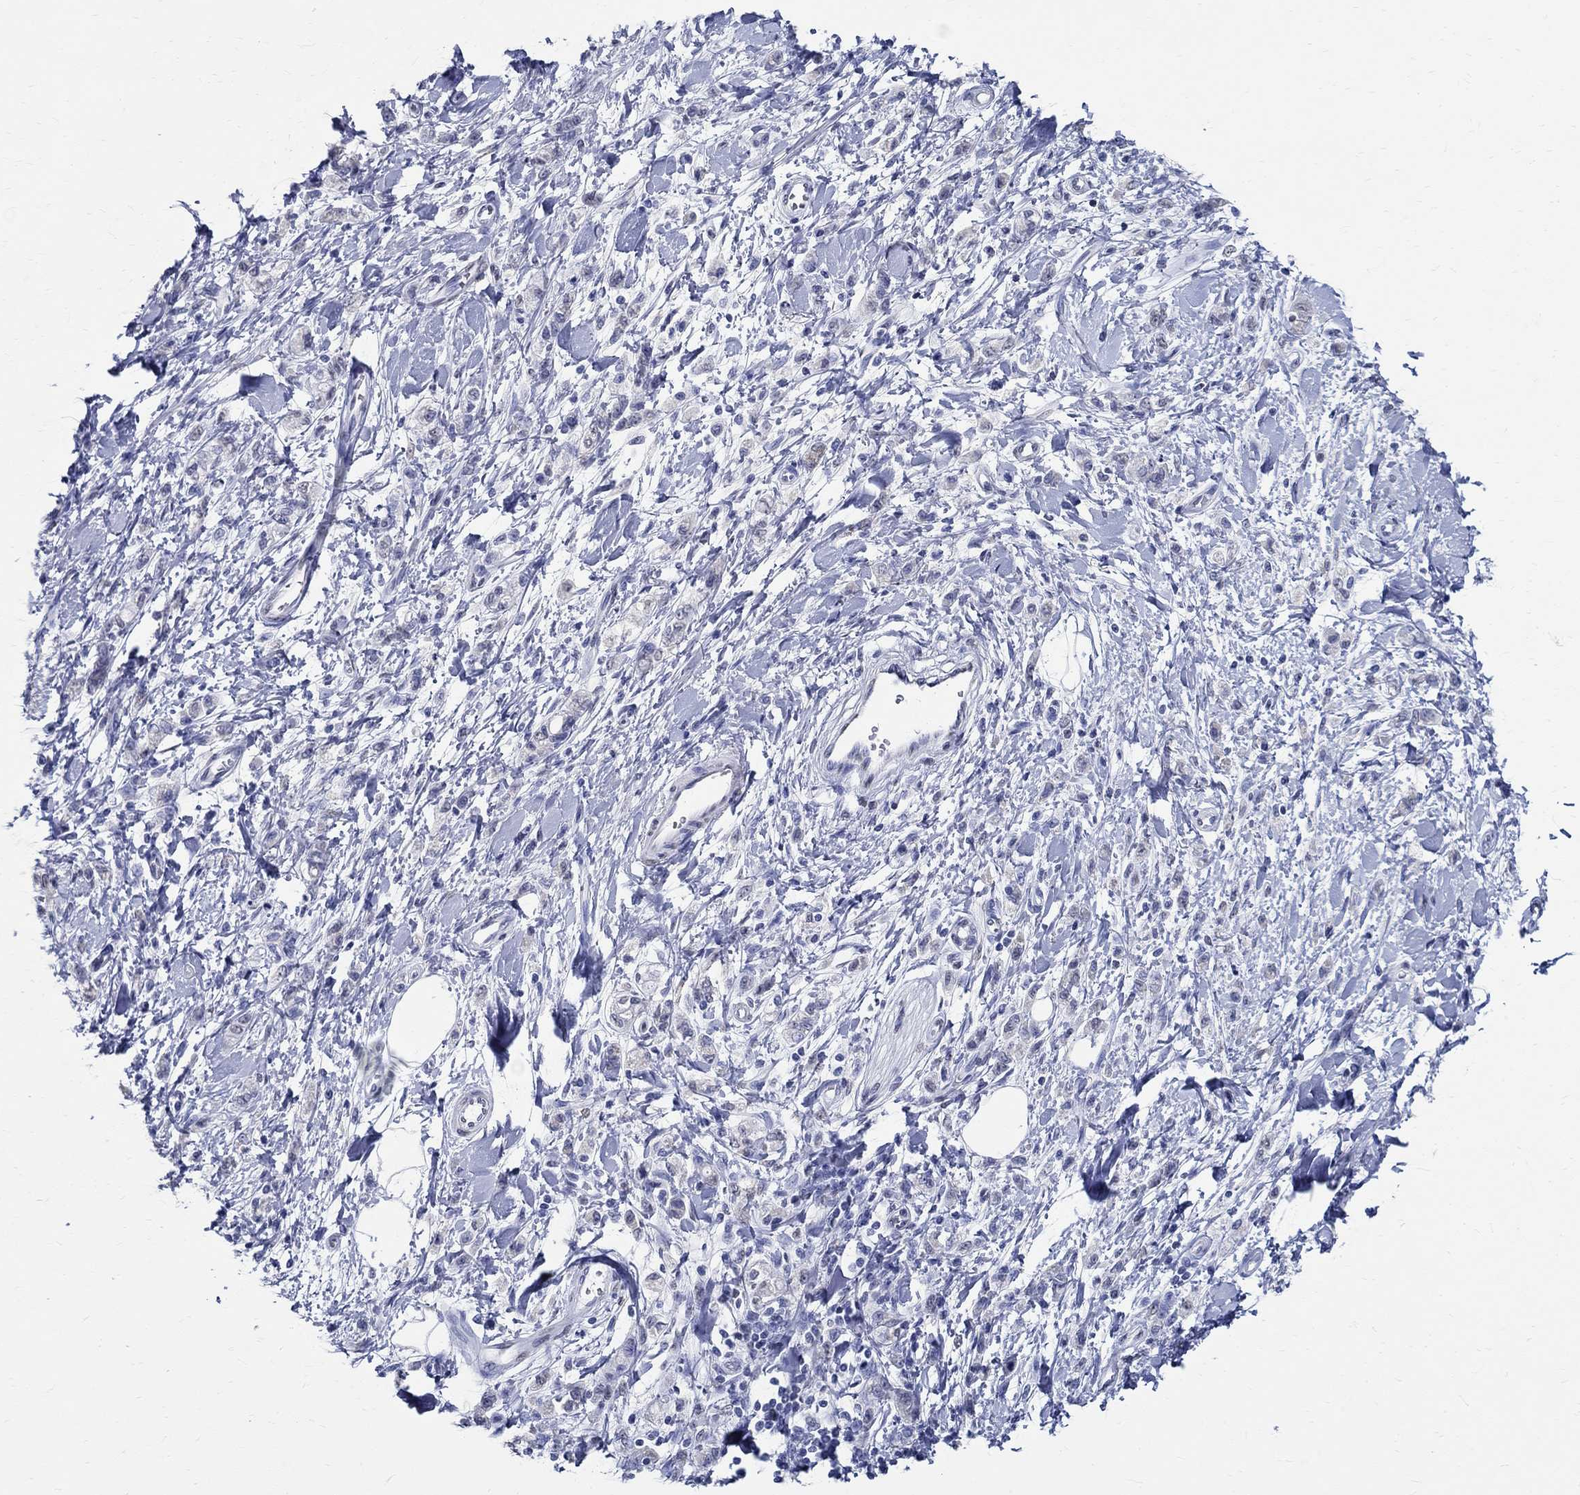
{"staining": {"intensity": "negative", "quantity": "none", "location": "none"}, "tissue": "stomach cancer", "cell_type": "Tumor cells", "image_type": "cancer", "snomed": [{"axis": "morphology", "description": "Adenocarcinoma, NOS"}, {"axis": "topography", "description": "Stomach"}], "caption": "A high-resolution photomicrograph shows immunohistochemistry staining of stomach cancer (adenocarcinoma), which exhibits no significant staining in tumor cells.", "gene": "TSPAN16", "patient": {"sex": "male", "age": 77}}